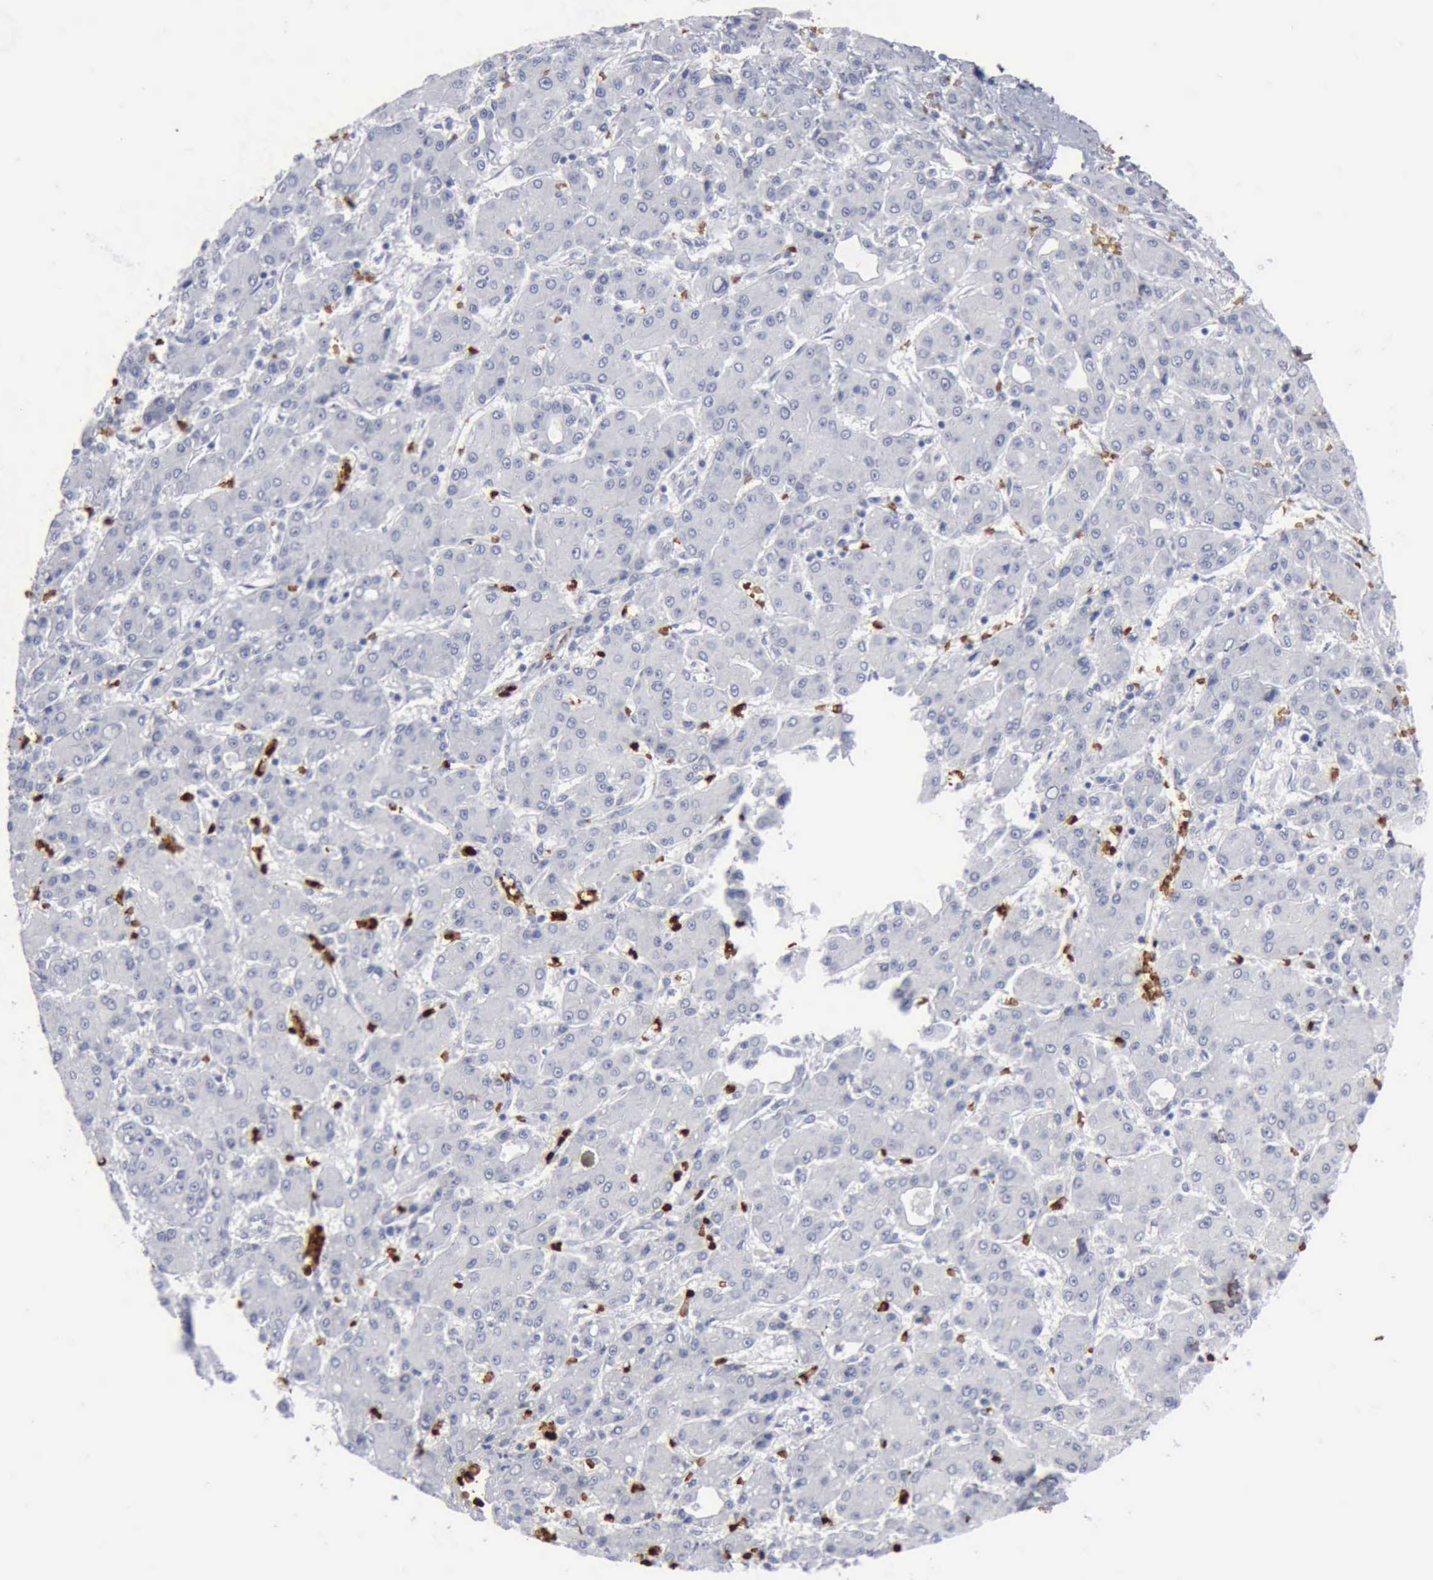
{"staining": {"intensity": "negative", "quantity": "none", "location": "none"}, "tissue": "liver cancer", "cell_type": "Tumor cells", "image_type": "cancer", "snomed": [{"axis": "morphology", "description": "Carcinoma, Hepatocellular, NOS"}, {"axis": "topography", "description": "Liver"}], "caption": "A histopathology image of human liver hepatocellular carcinoma is negative for staining in tumor cells.", "gene": "TGFB1", "patient": {"sex": "male", "age": 69}}